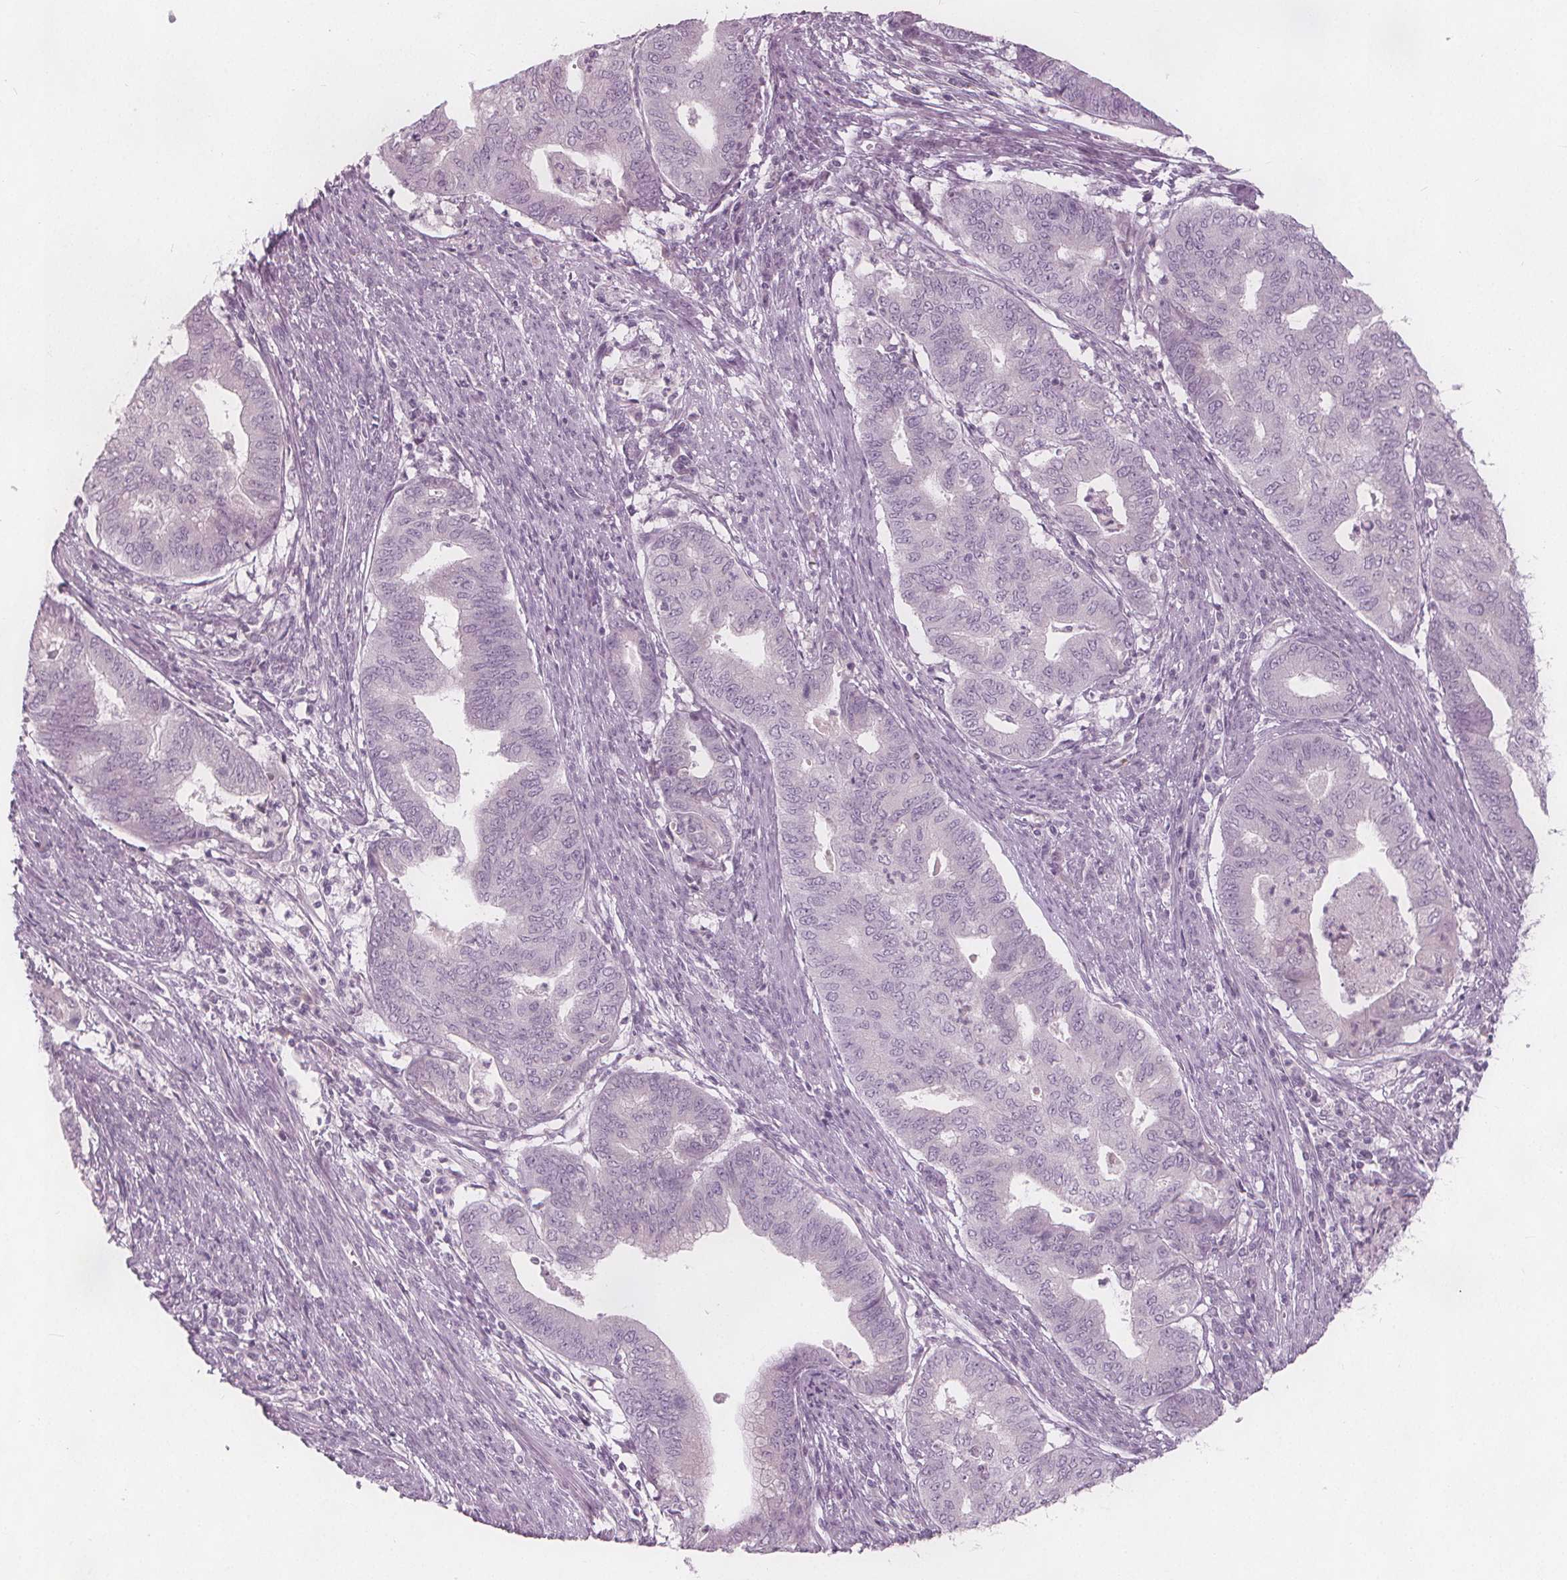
{"staining": {"intensity": "negative", "quantity": "none", "location": "none"}, "tissue": "endometrial cancer", "cell_type": "Tumor cells", "image_type": "cancer", "snomed": [{"axis": "morphology", "description": "Adenocarcinoma, NOS"}, {"axis": "topography", "description": "Endometrium"}], "caption": "High magnification brightfield microscopy of adenocarcinoma (endometrial) stained with DAB (3,3'-diaminobenzidine) (brown) and counterstained with hematoxylin (blue): tumor cells show no significant staining. (Brightfield microscopy of DAB (3,3'-diaminobenzidine) immunohistochemistry at high magnification).", "gene": "BRSK1", "patient": {"sex": "female", "age": 79}}